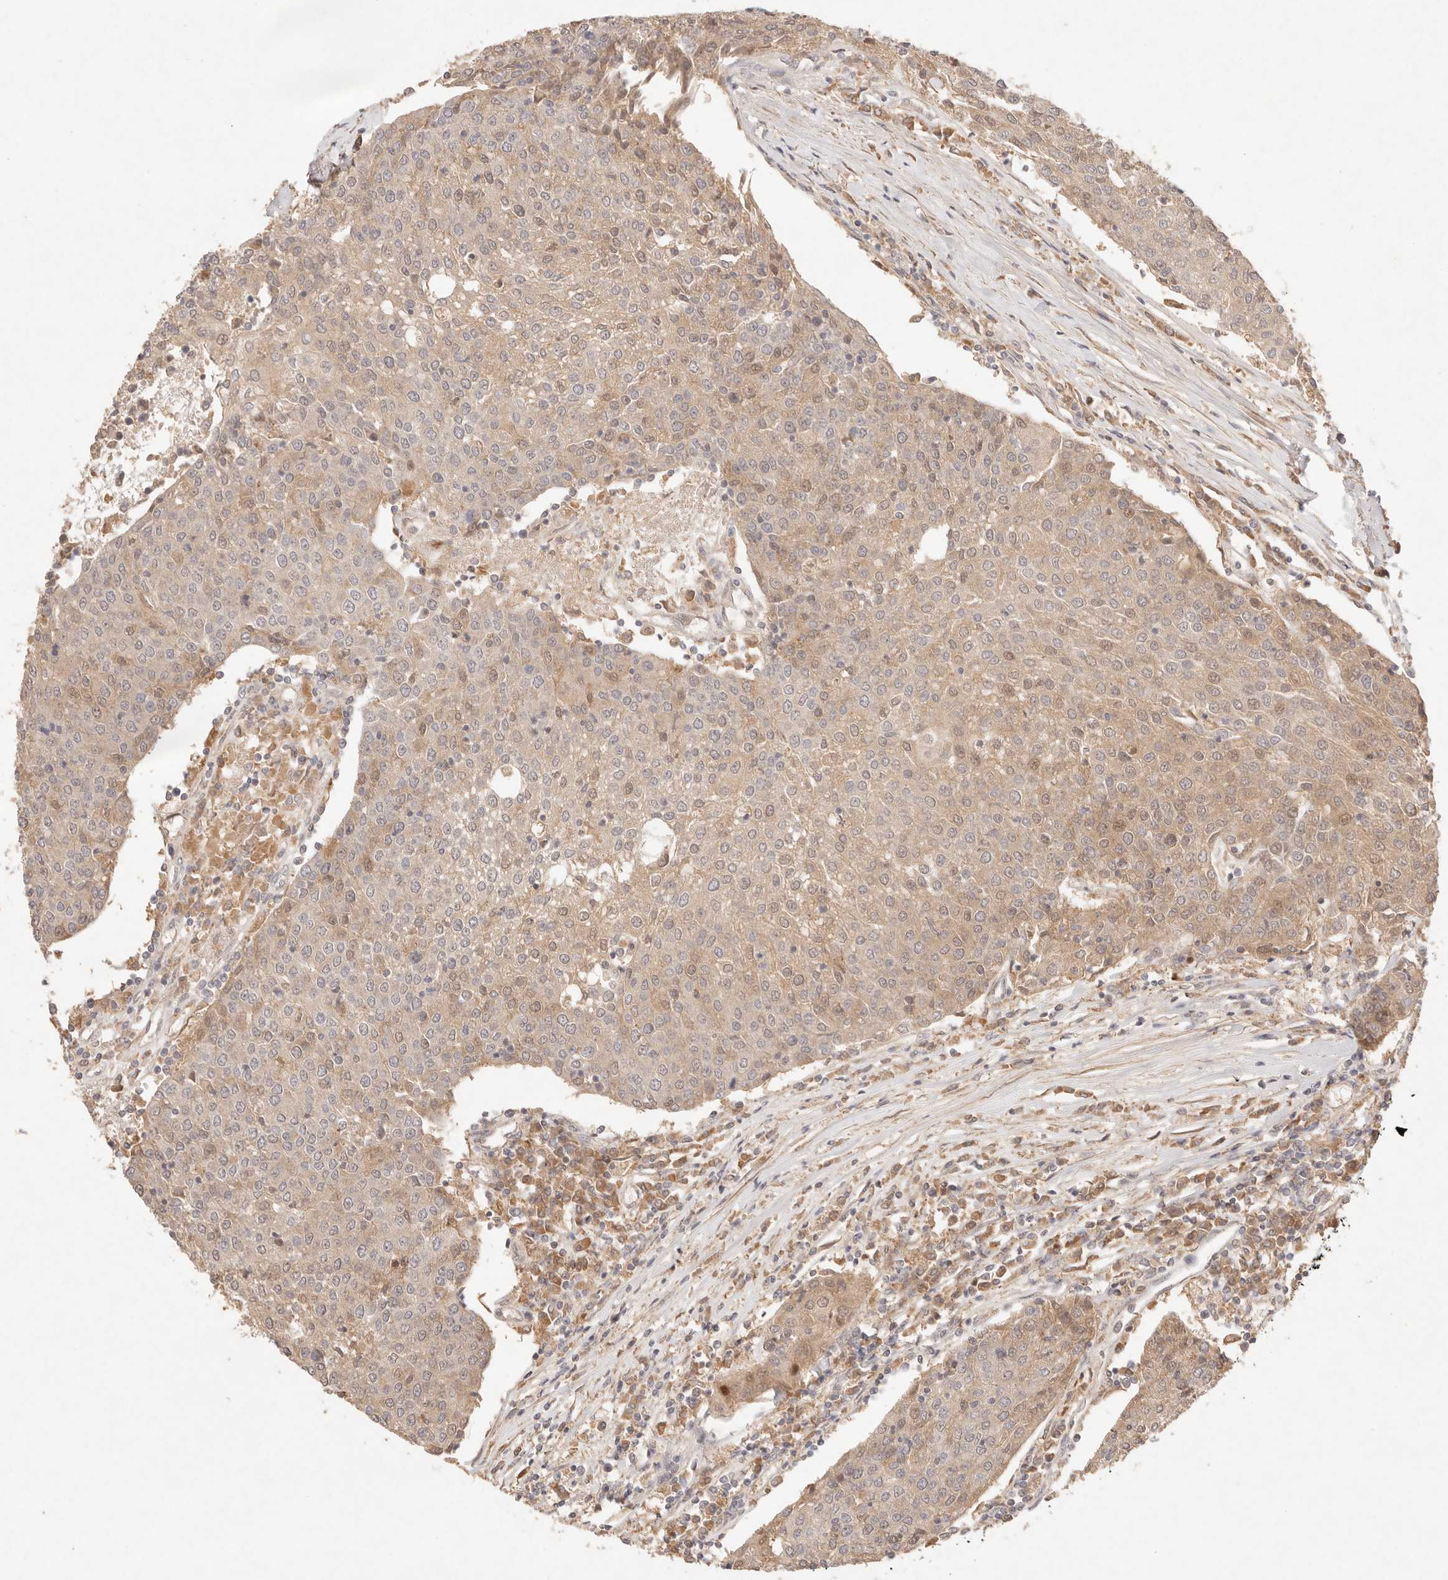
{"staining": {"intensity": "weak", "quantity": ">75%", "location": "cytoplasmic/membranous,nuclear"}, "tissue": "urothelial cancer", "cell_type": "Tumor cells", "image_type": "cancer", "snomed": [{"axis": "morphology", "description": "Urothelial carcinoma, High grade"}, {"axis": "topography", "description": "Urinary bladder"}], "caption": "Immunohistochemistry photomicrograph of urothelial cancer stained for a protein (brown), which shows low levels of weak cytoplasmic/membranous and nuclear staining in about >75% of tumor cells.", "gene": "PHLDA3", "patient": {"sex": "female", "age": 85}}